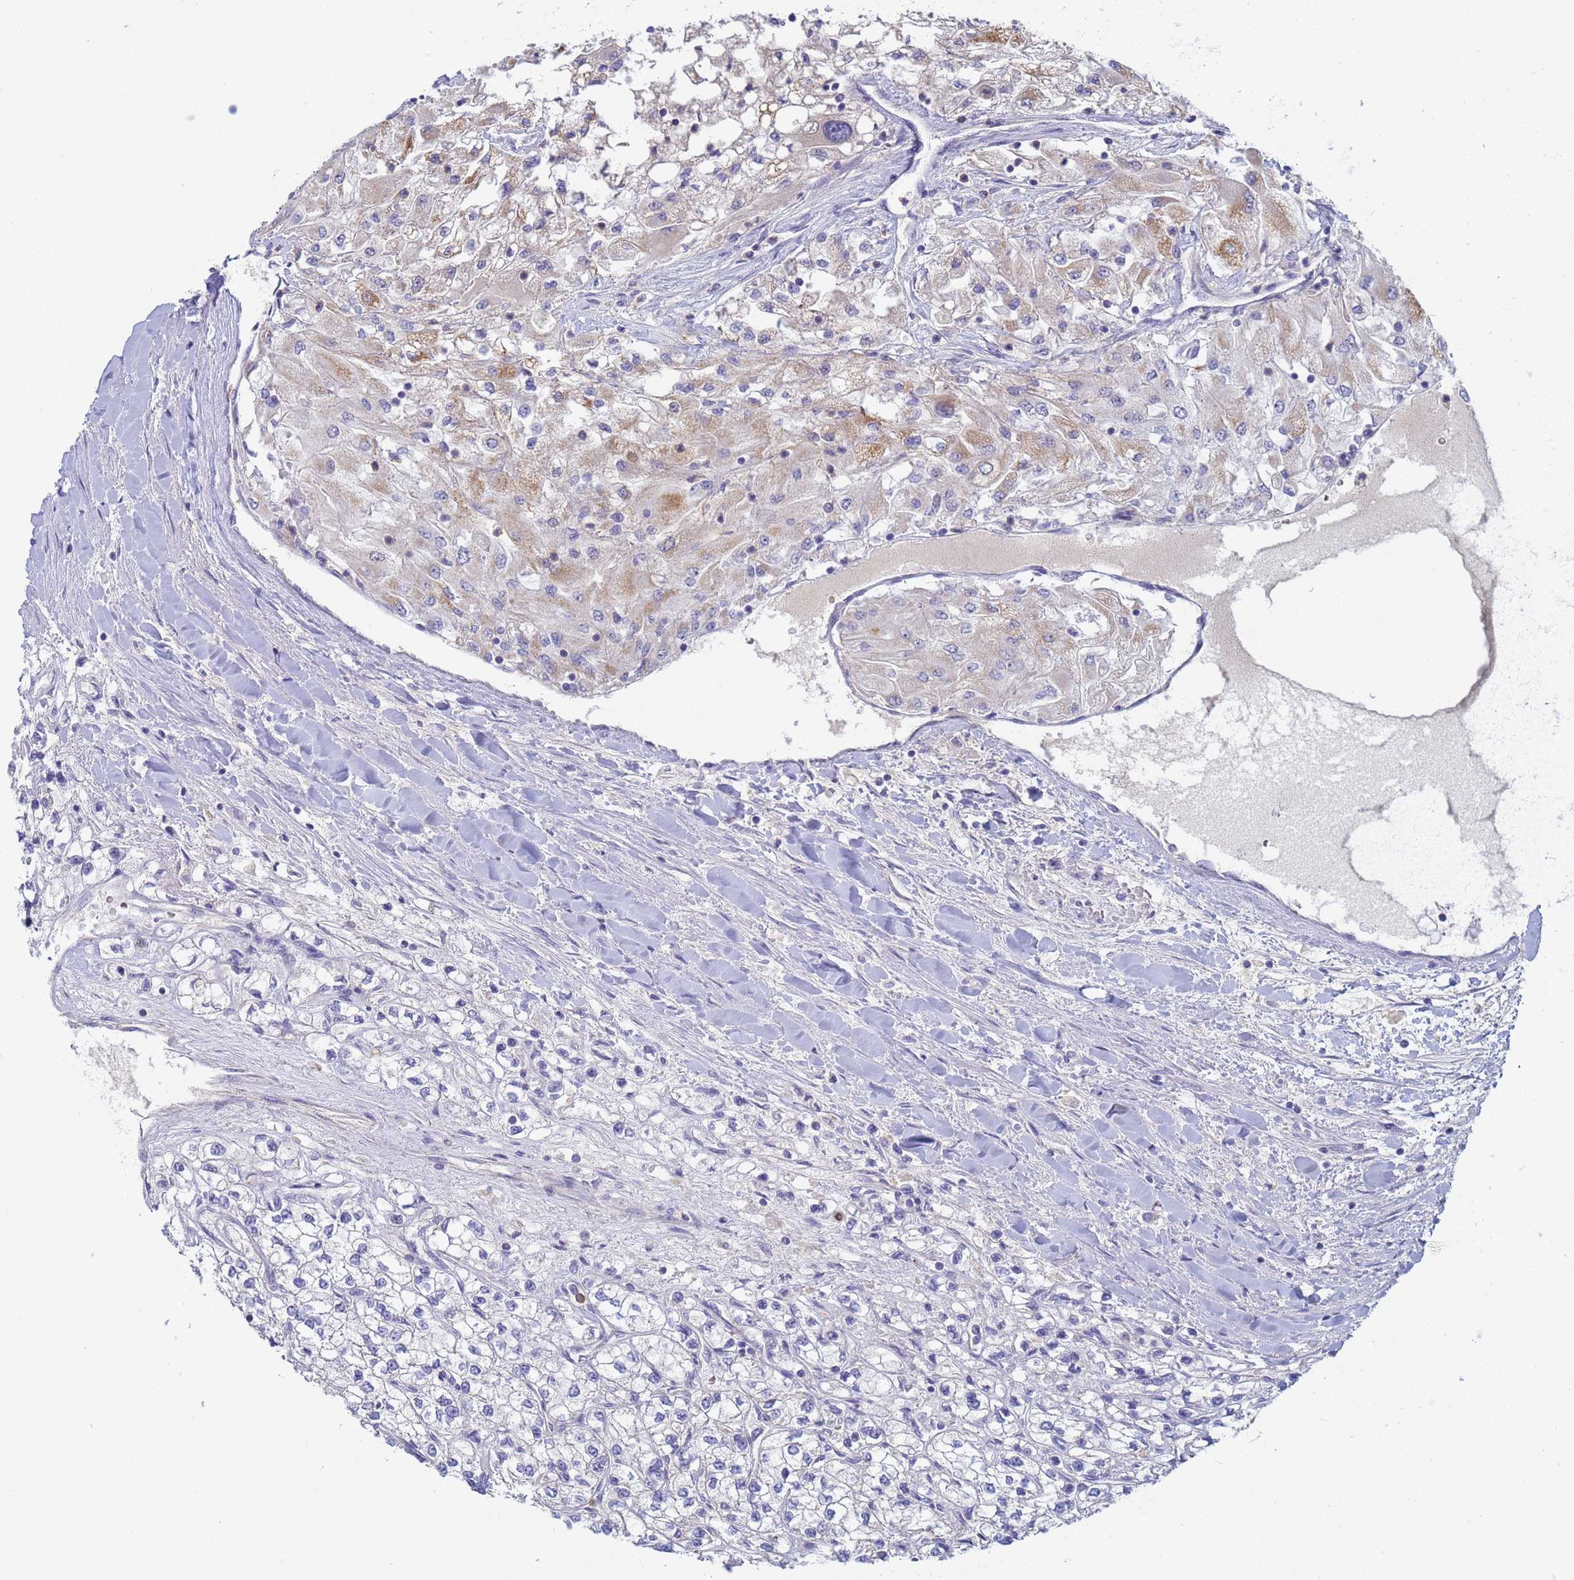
{"staining": {"intensity": "moderate", "quantity": "<25%", "location": "cytoplasmic/membranous"}, "tissue": "renal cancer", "cell_type": "Tumor cells", "image_type": "cancer", "snomed": [{"axis": "morphology", "description": "Adenocarcinoma, NOS"}, {"axis": "topography", "description": "Kidney"}], "caption": "DAB immunohistochemical staining of human renal cancer (adenocarcinoma) displays moderate cytoplasmic/membranous protein expression in about <25% of tumor cells. (brown staining indicates protein expression, while blue staining denotes nuclei).", "gene": "CR1", "patient": {"sex": "male", "age": 80}}